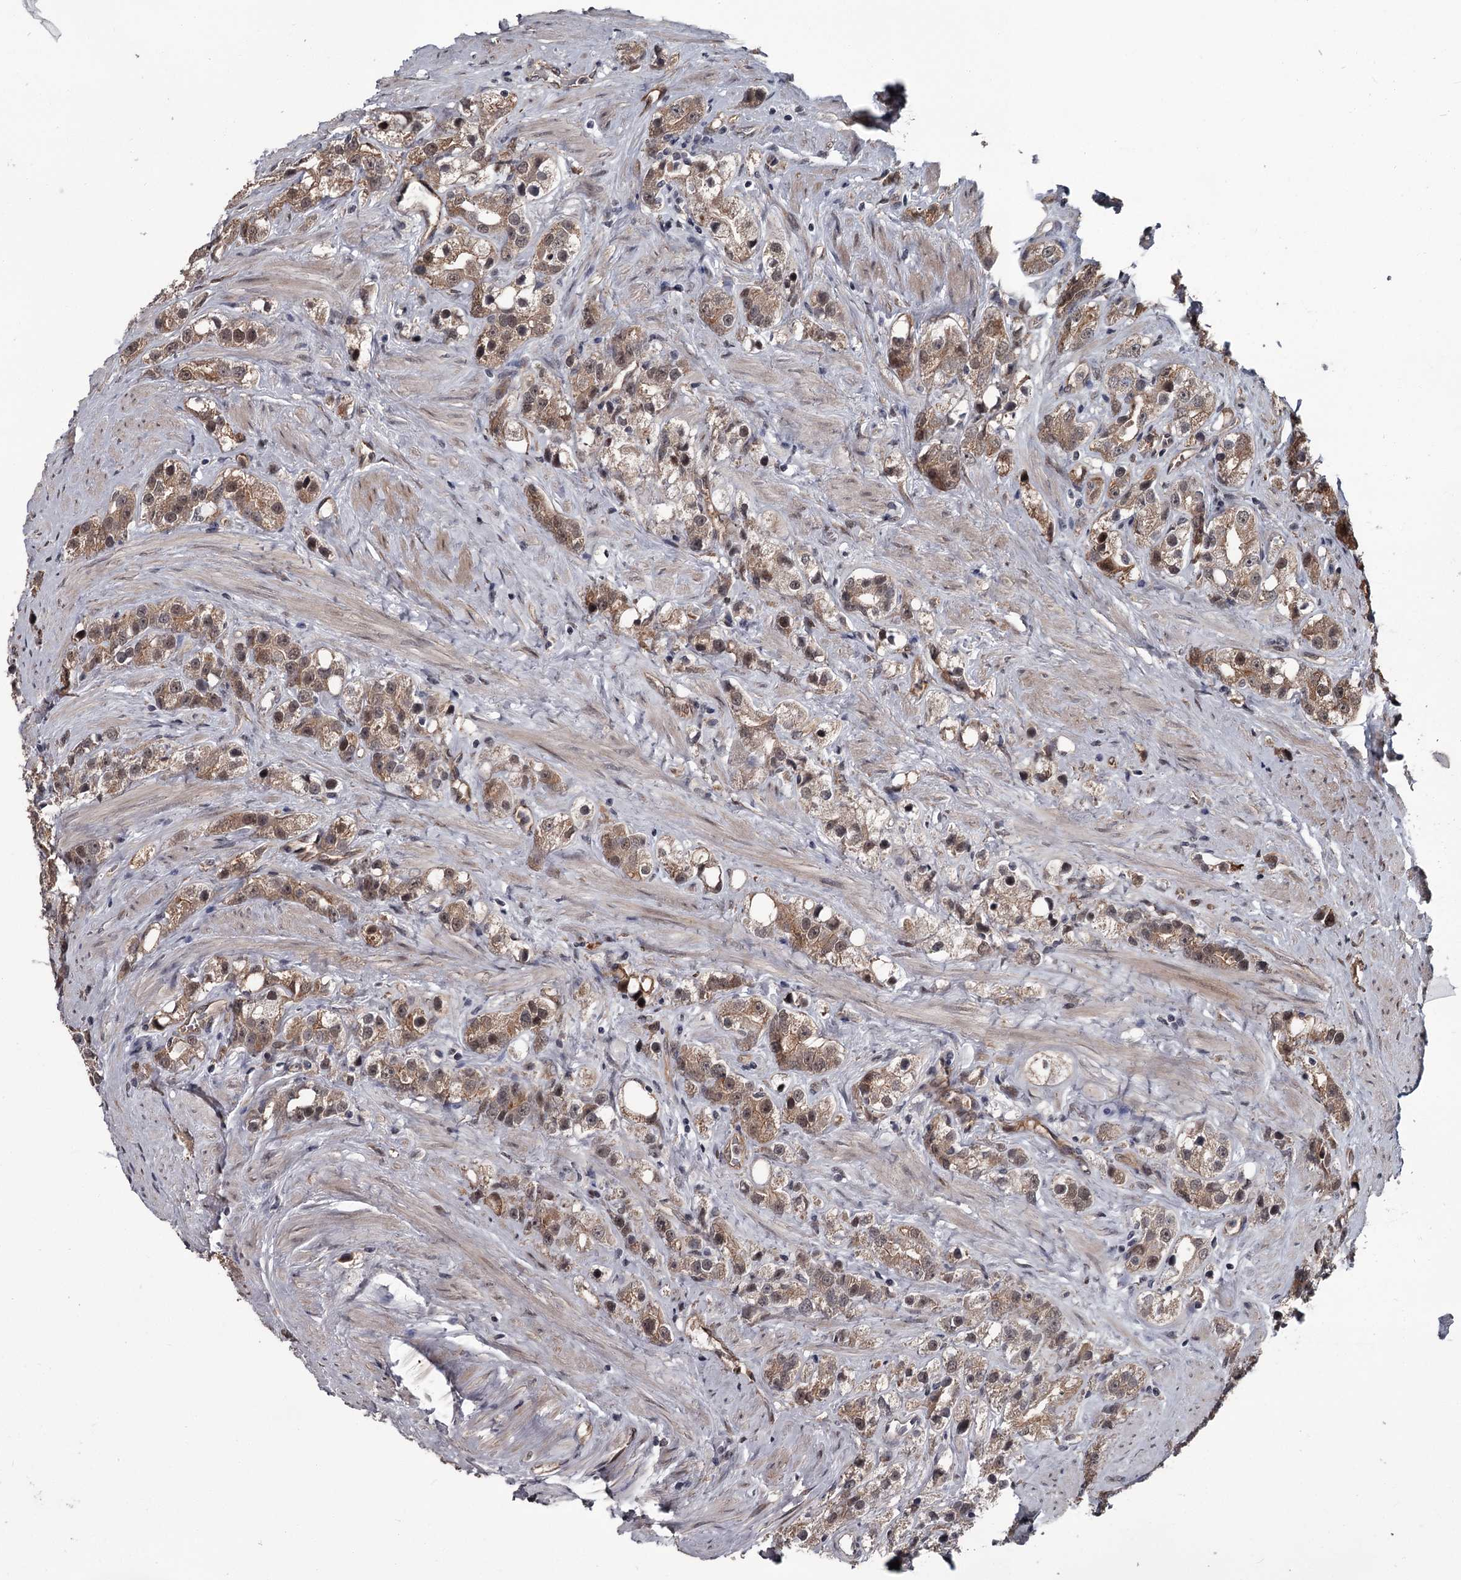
{"staining": {"intensity": "moderate", "quantity": ">75%", "location": "cytoplasmic/membranous"}, "tissue": "prostate cancer", "cell_type": "Tumor cells", "image_type": "cancer", "snomed": [{"axis": "morphology", "description": "Adenocarcinoma, NOS"}, {"axis": "topography", "description": "Prostate"}], "caption": "An immunohistochemistry histopathology image of neoplastic tissue is shown. Protein staining in brown highlights moderate cytoplasmic/membranous positivity in prostate adenocarcinoma within tumor cells.", "gene": "CDC42EP2", "patient": {"sex": "male", "age": 79}}